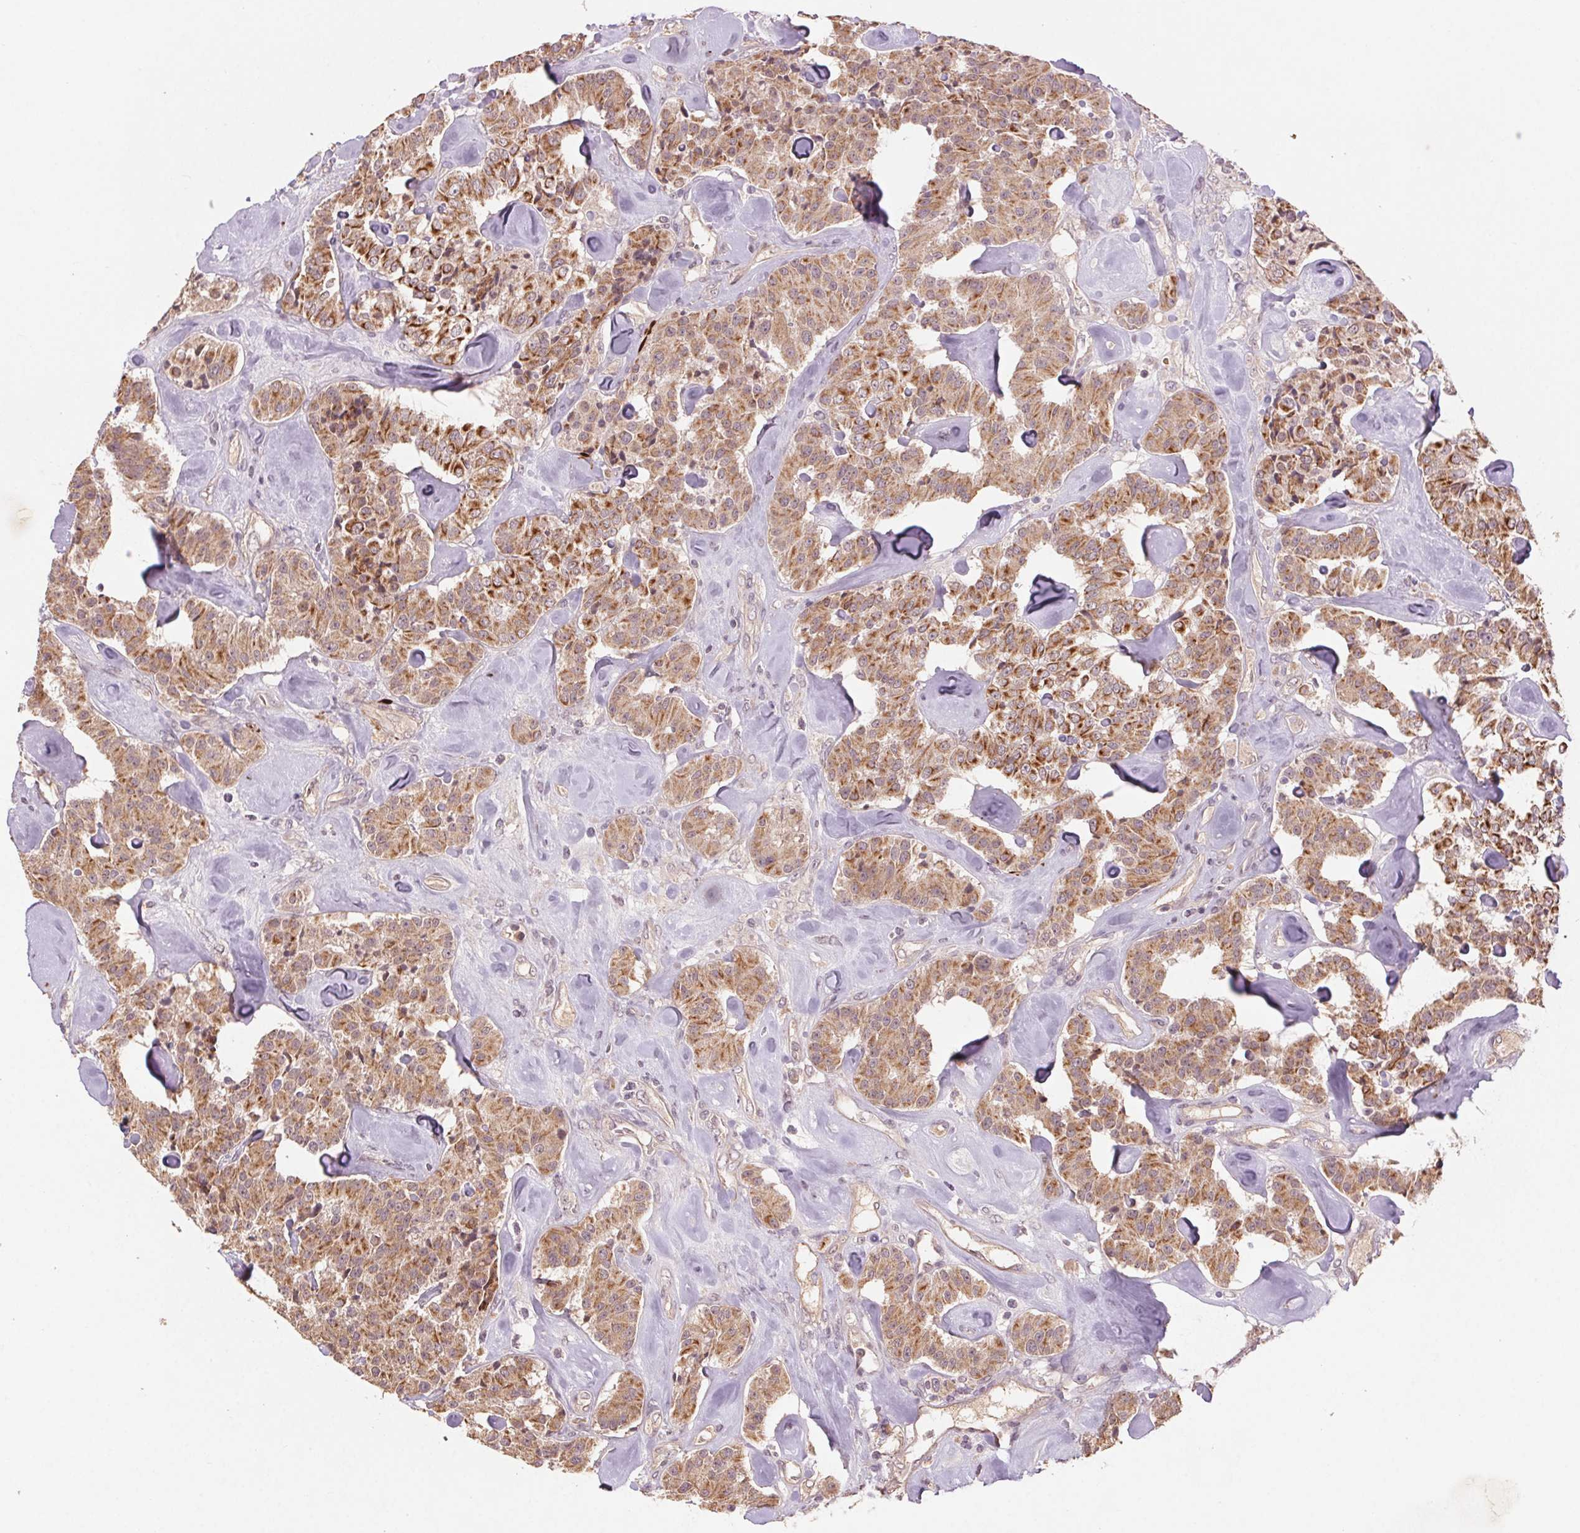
{"staining": {"intensity": "moderate", "quantity": ">75%", "location": "cytoplasmic/membranous"}, "tissue": "carcinoid", "cell_type": "Tumor cells", "image_type": "cancer", "snomed": [{"axis": "morphology", "description": "Carcinoid, malignant, NOS"}, {"axis": "topography", "description": "Pancreas"}], "caption": "Carcinoid stained with immunohistochemistry (IHC) shows moderate cytoplasmic/membranous staining in approximately >75% of tumor cells. (IHC, brightfield microscopy, high magnification).", "gene": "SMLR1", "patient": {"sex": "male", "age": 41}}